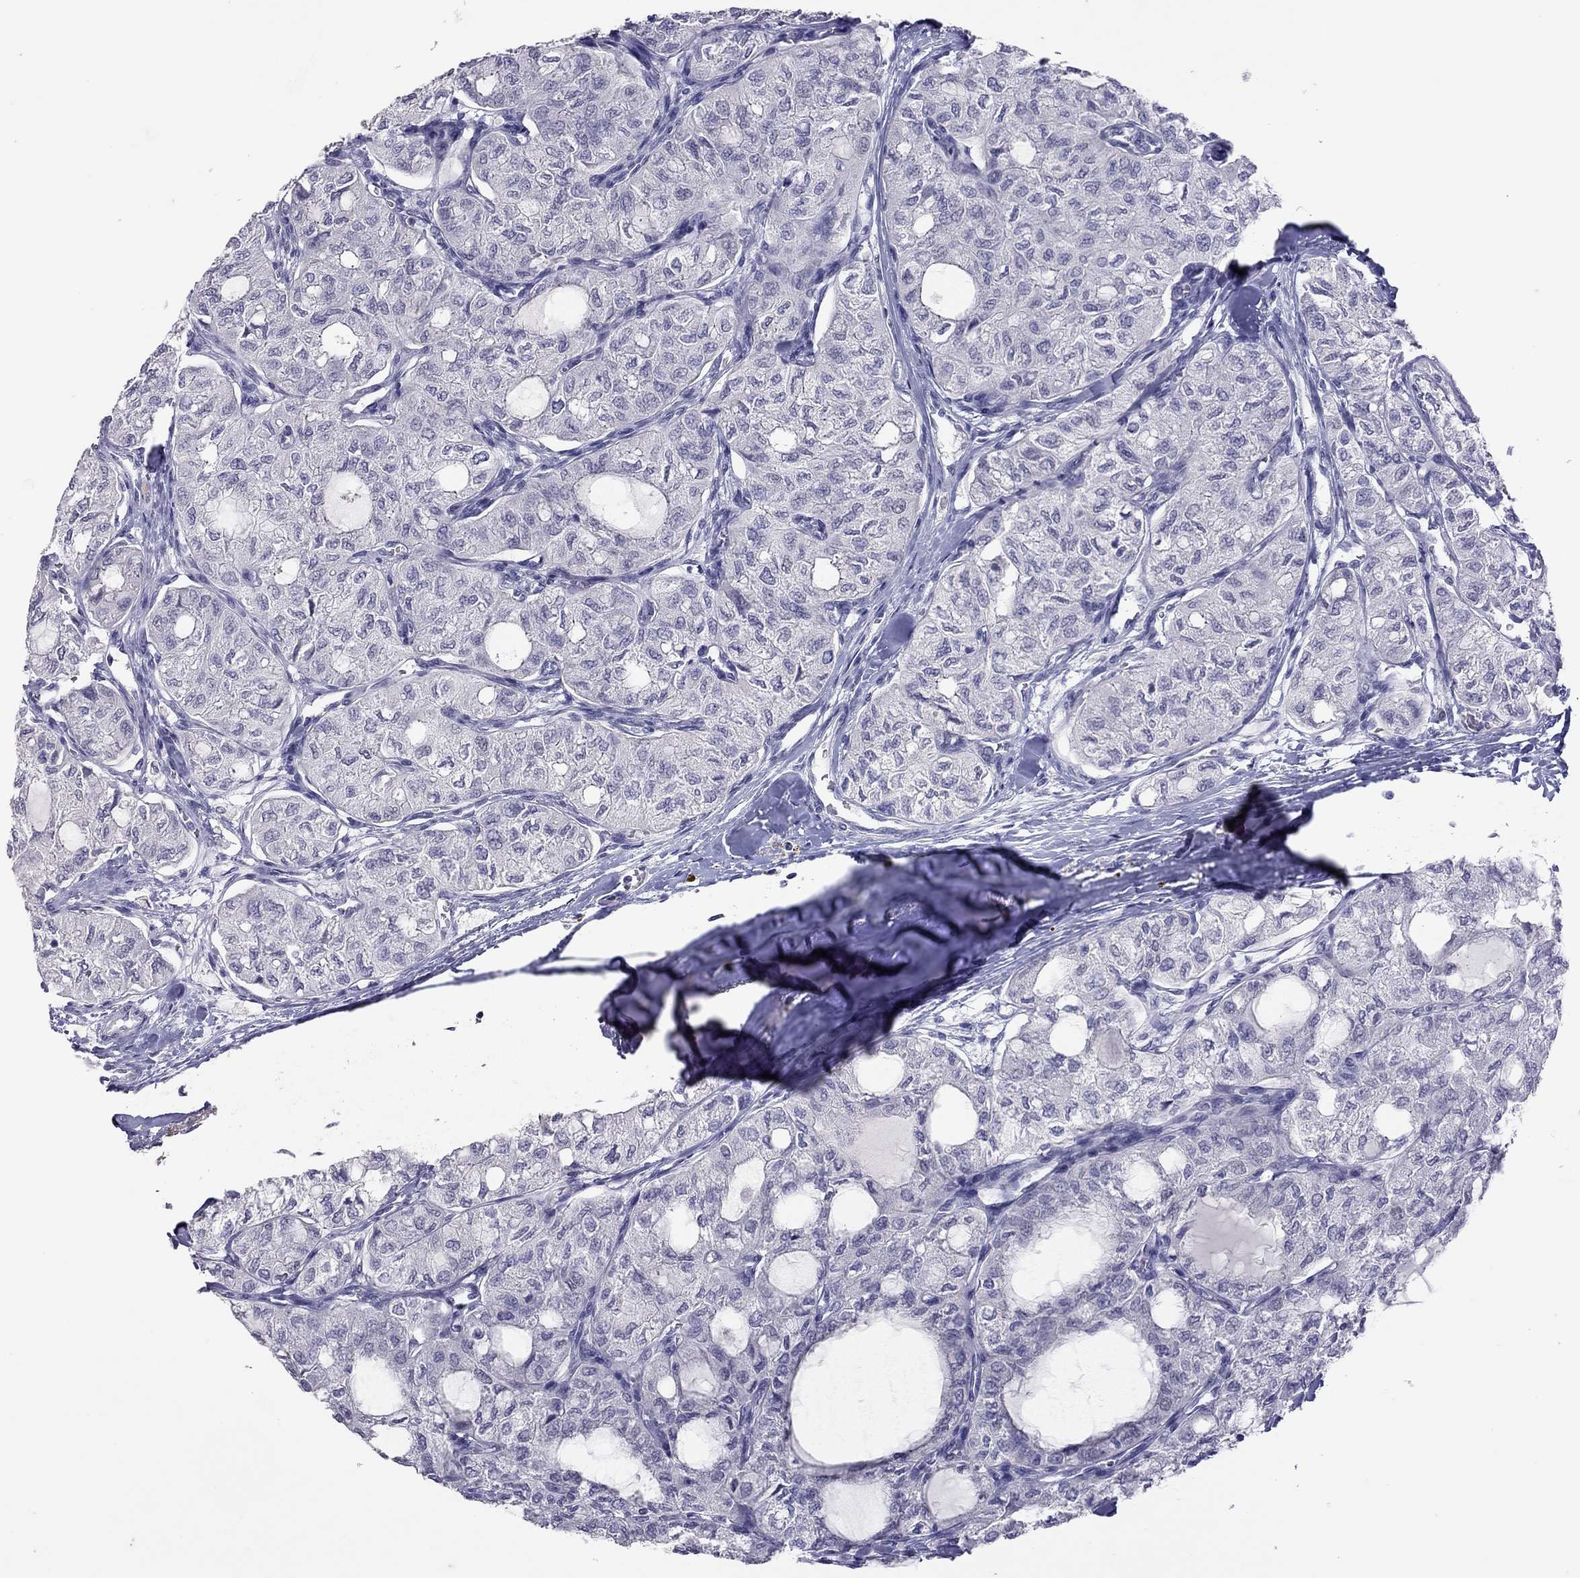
{"staining": {"intensity": "negative", "quantity": "none", "location": "none"}, "tissue": "thyroid cancer", "cell_type": "Tumor cells", "image_type": "cancer", "snomed": [{"axis": "morphology", "description": "Follicular adenoma carcinoma, NOS"}, {"axis": "topography", "description": "Thyroid gland"}], "caption": "This is an IHC histopathology image of thyroid follicular adenoma carcinoma. There is no positivity in tumor cells.", "gene": "SLAMF1", "patient": {"sex": "male", "age": 75}}